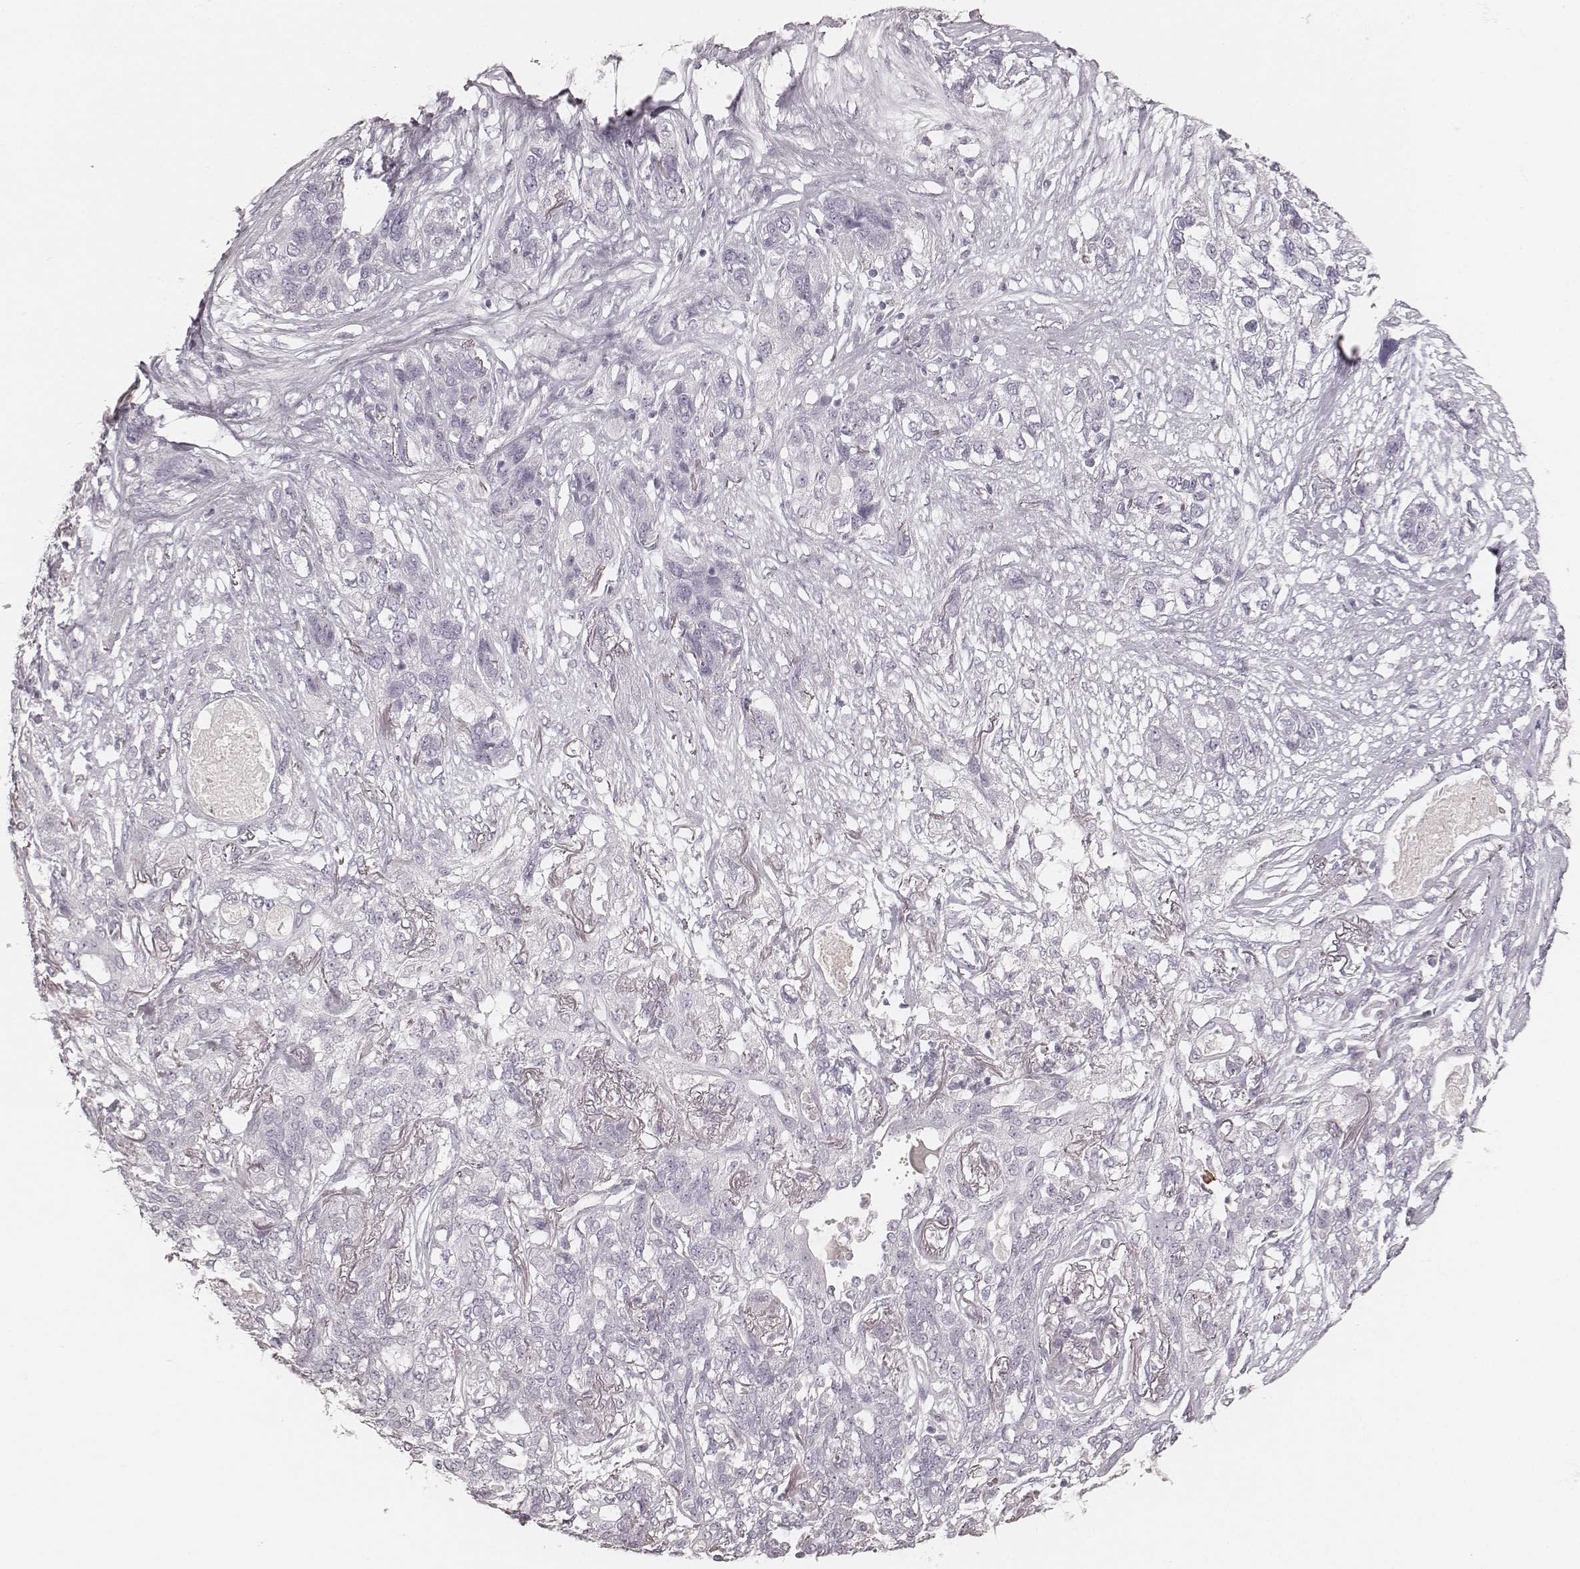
{"staining": {"intensity": "negative", "quantity": "none", "location": "none"}, "tissue": "lung cancer", "cell_type": "Tumor cells", "image_type": "cancer", "snomed": [{"axis": "morphology", "description": "Squamous cell carcinoma, NOS"}, {"axis": "topography", "description": "Lung"}], "caption": "Tumor cells are negative for protein expression in human lung squamous cell carcinoma.", "gene": "KRT26", "patient": {"sex": "female", "age": 70}}